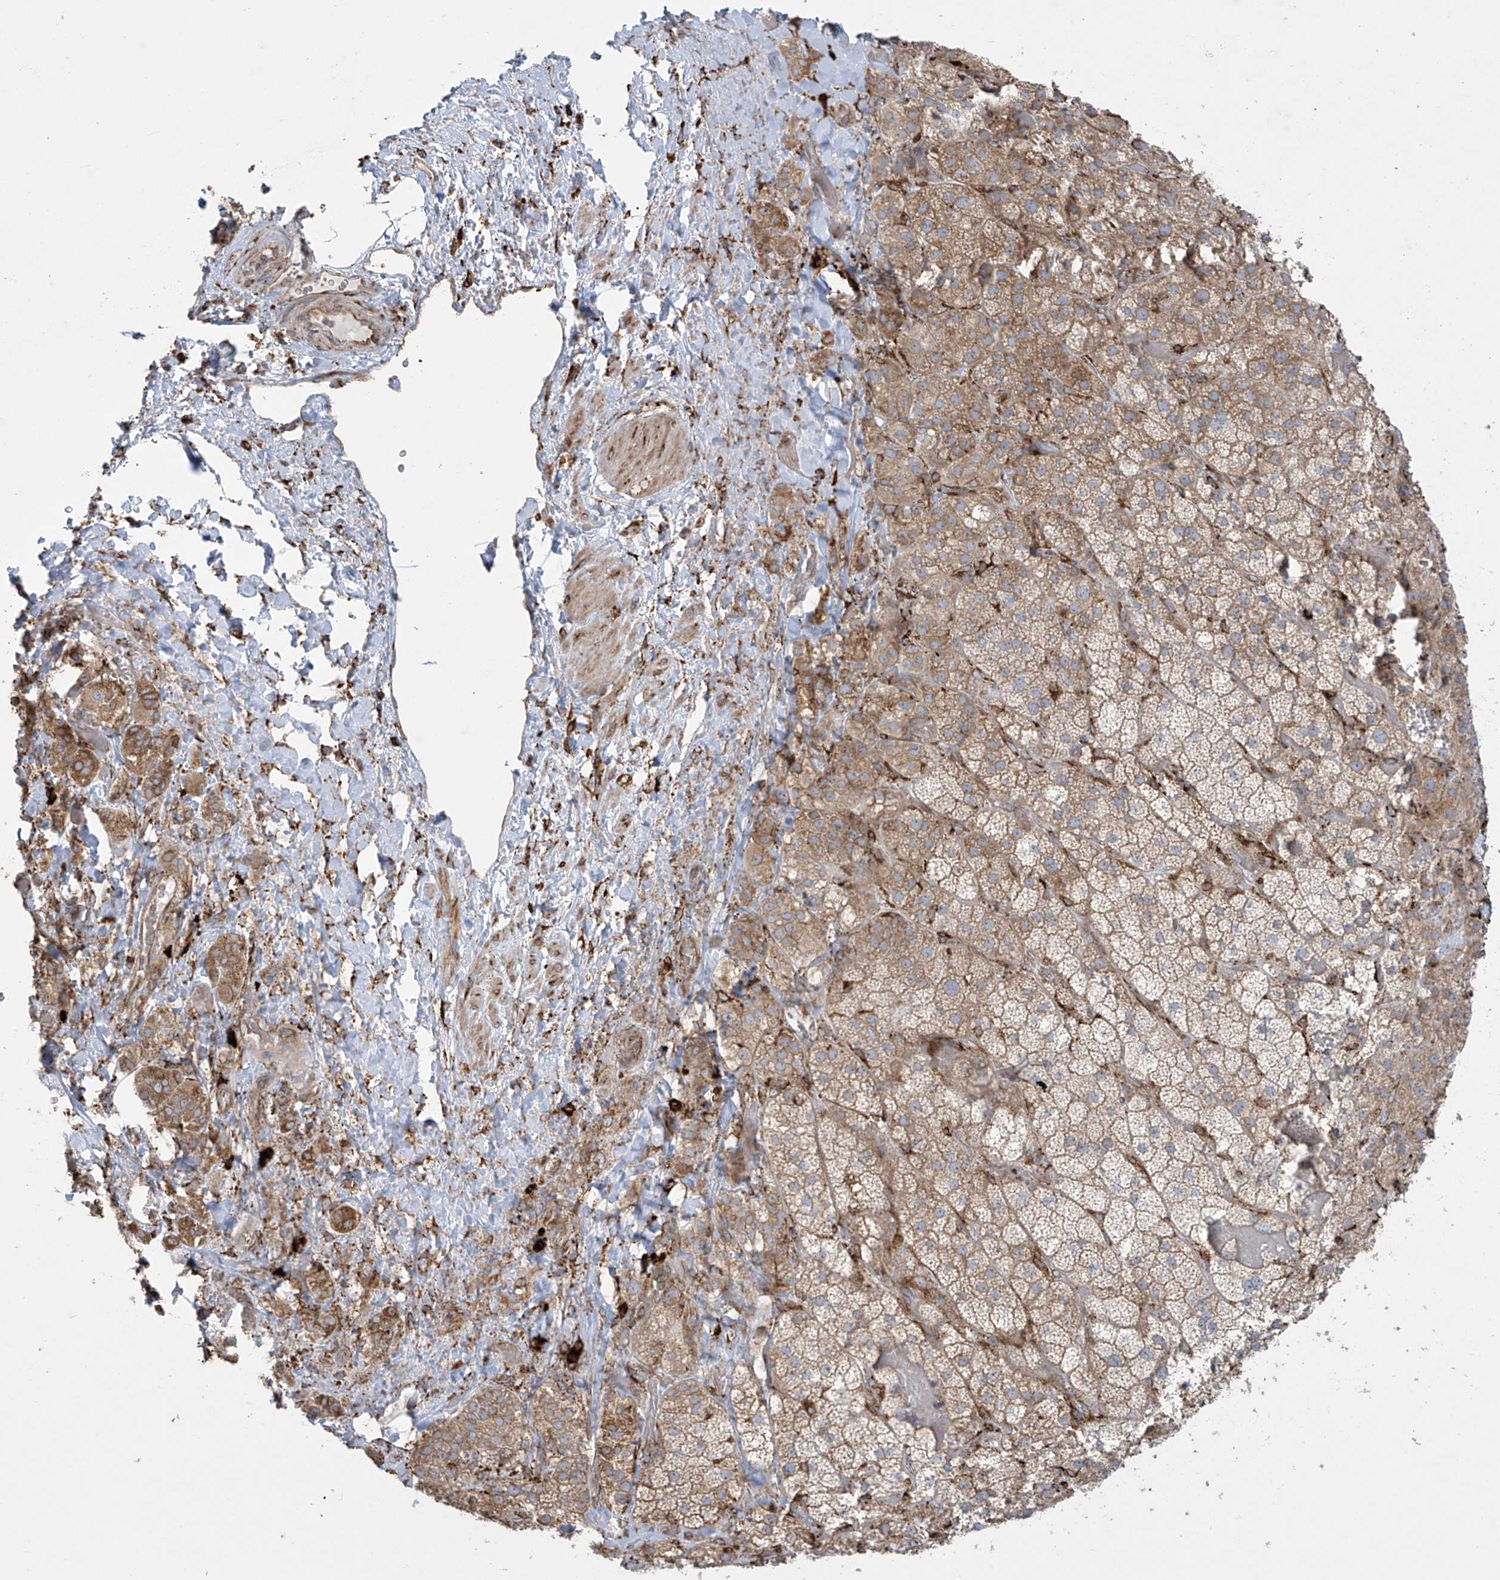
{"staining": {"intensity": "moderate", "quantity": "25%-75%", "location": "cytoplasmic/membranous"}, "tissue": "adrenal gland", "cell_type": "Glandular cells", "image_type": "normal", "snomed": [{"axis": "morphology", "description": "Normal tissue, NOS"}, {"axis": "topography", "description": "Adrenal gland"}], "caption": "Immunohistochemical staining of unremarkable adrenal gland displays 25%-75% levels of moderate cytoplasmic/membranous protein expression in about 25%-75% of glandular cells. The staining is performed using DAB brown chromogen to label protein expression. The nuclei are counter-stained blue using hematoxylin.", "gene": "MX1", "patient": {"sex": "male", "age": 57}}